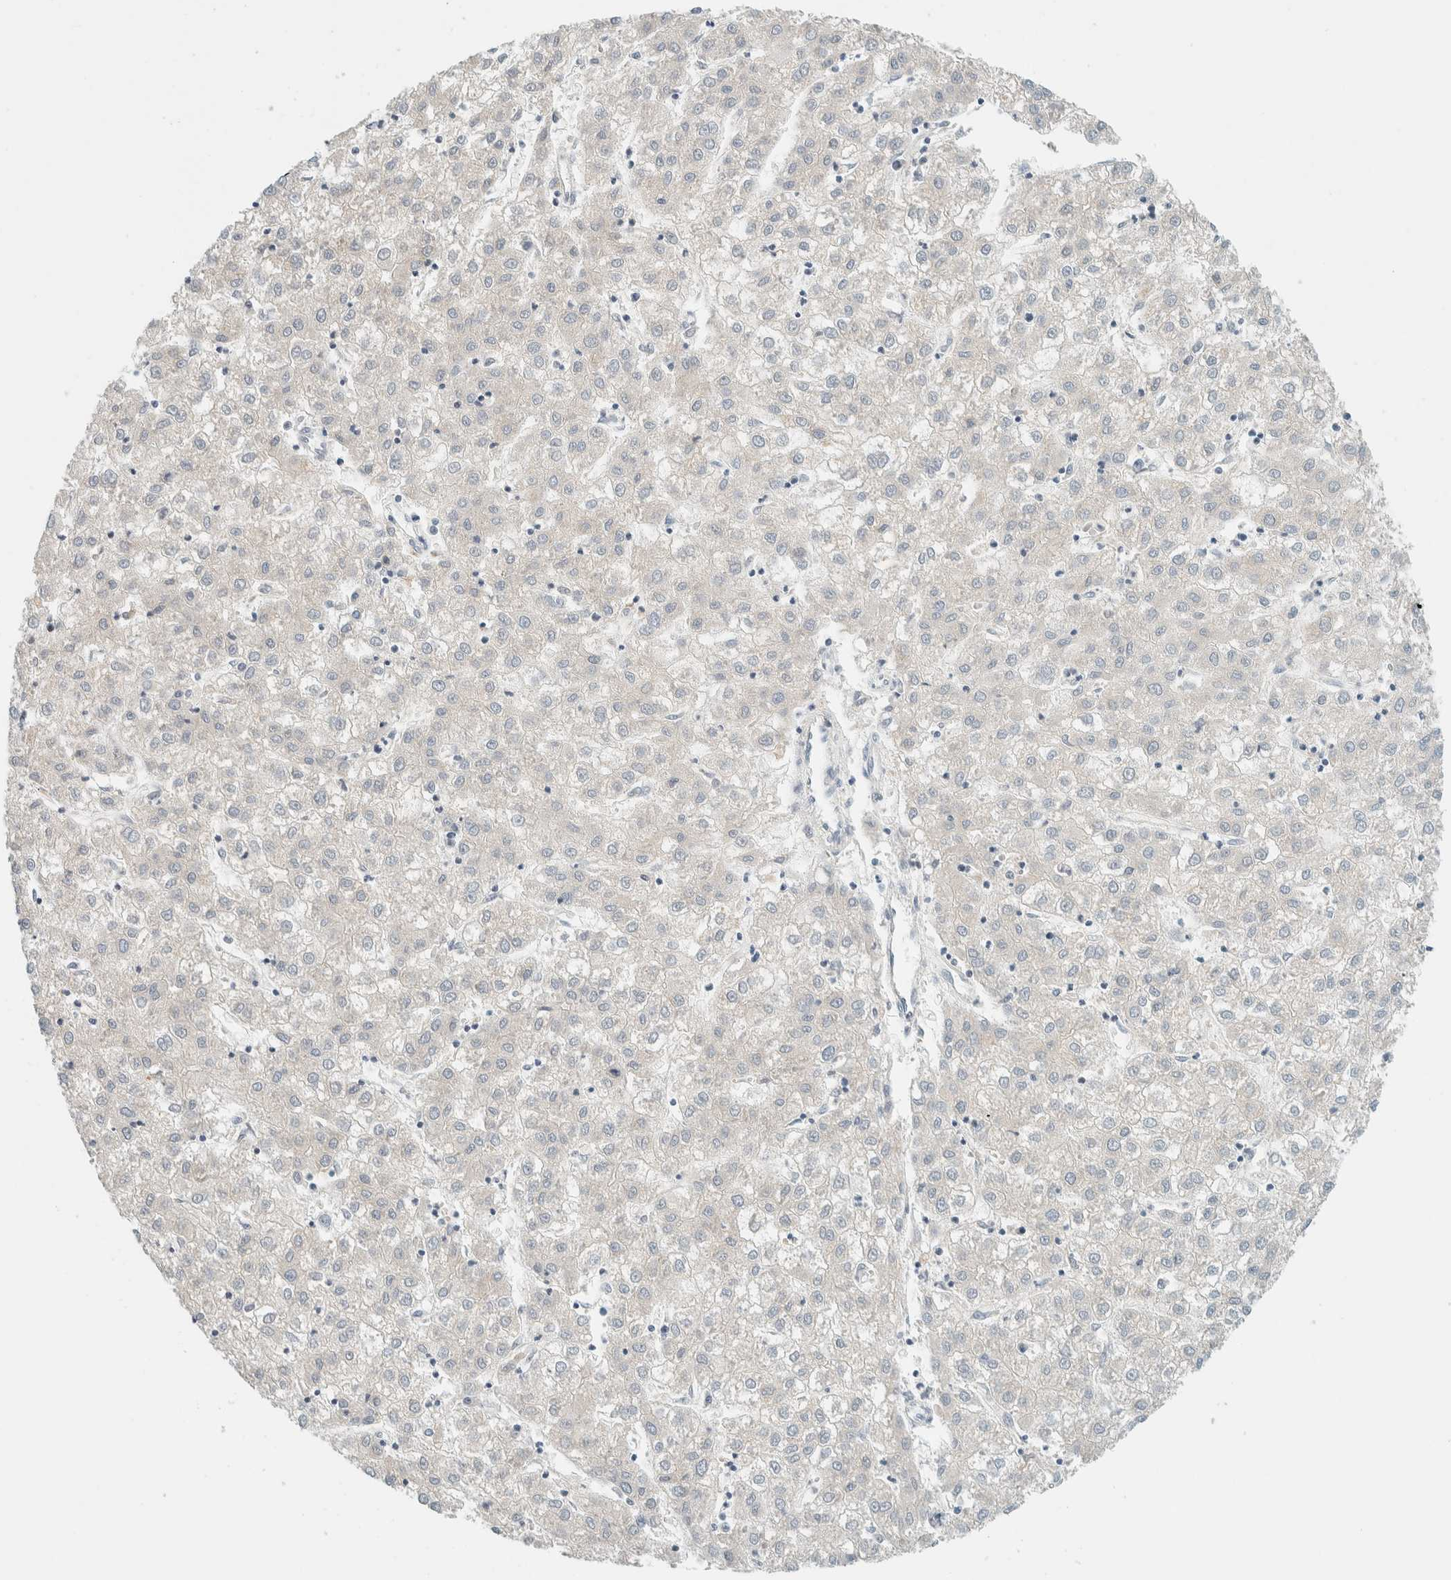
{"staining": {"intensity": "negative", "quantity": "none", "location": "none"}, "tissue": "liver cancer", "cell_type": "Tumor cells", "image_type": "cancer", "snomed": [{"axis": "morphology", "description": "Carcinoma, Hepatocellular, NOS"}, {"axis": "topography", "description": "Liver"}], "caption": "Immunohistochemistry (IHC) histopathology image of human liver cancer stained for a protein (brown), which exhibits no staining in tumor cells. (Brightfield microscopy of DAB (3,3'-diaminobenzidine) immunohistochemistry at high magnification).", "gene": "SUMF2", "patient": {"sex": "male", "age": 72}}